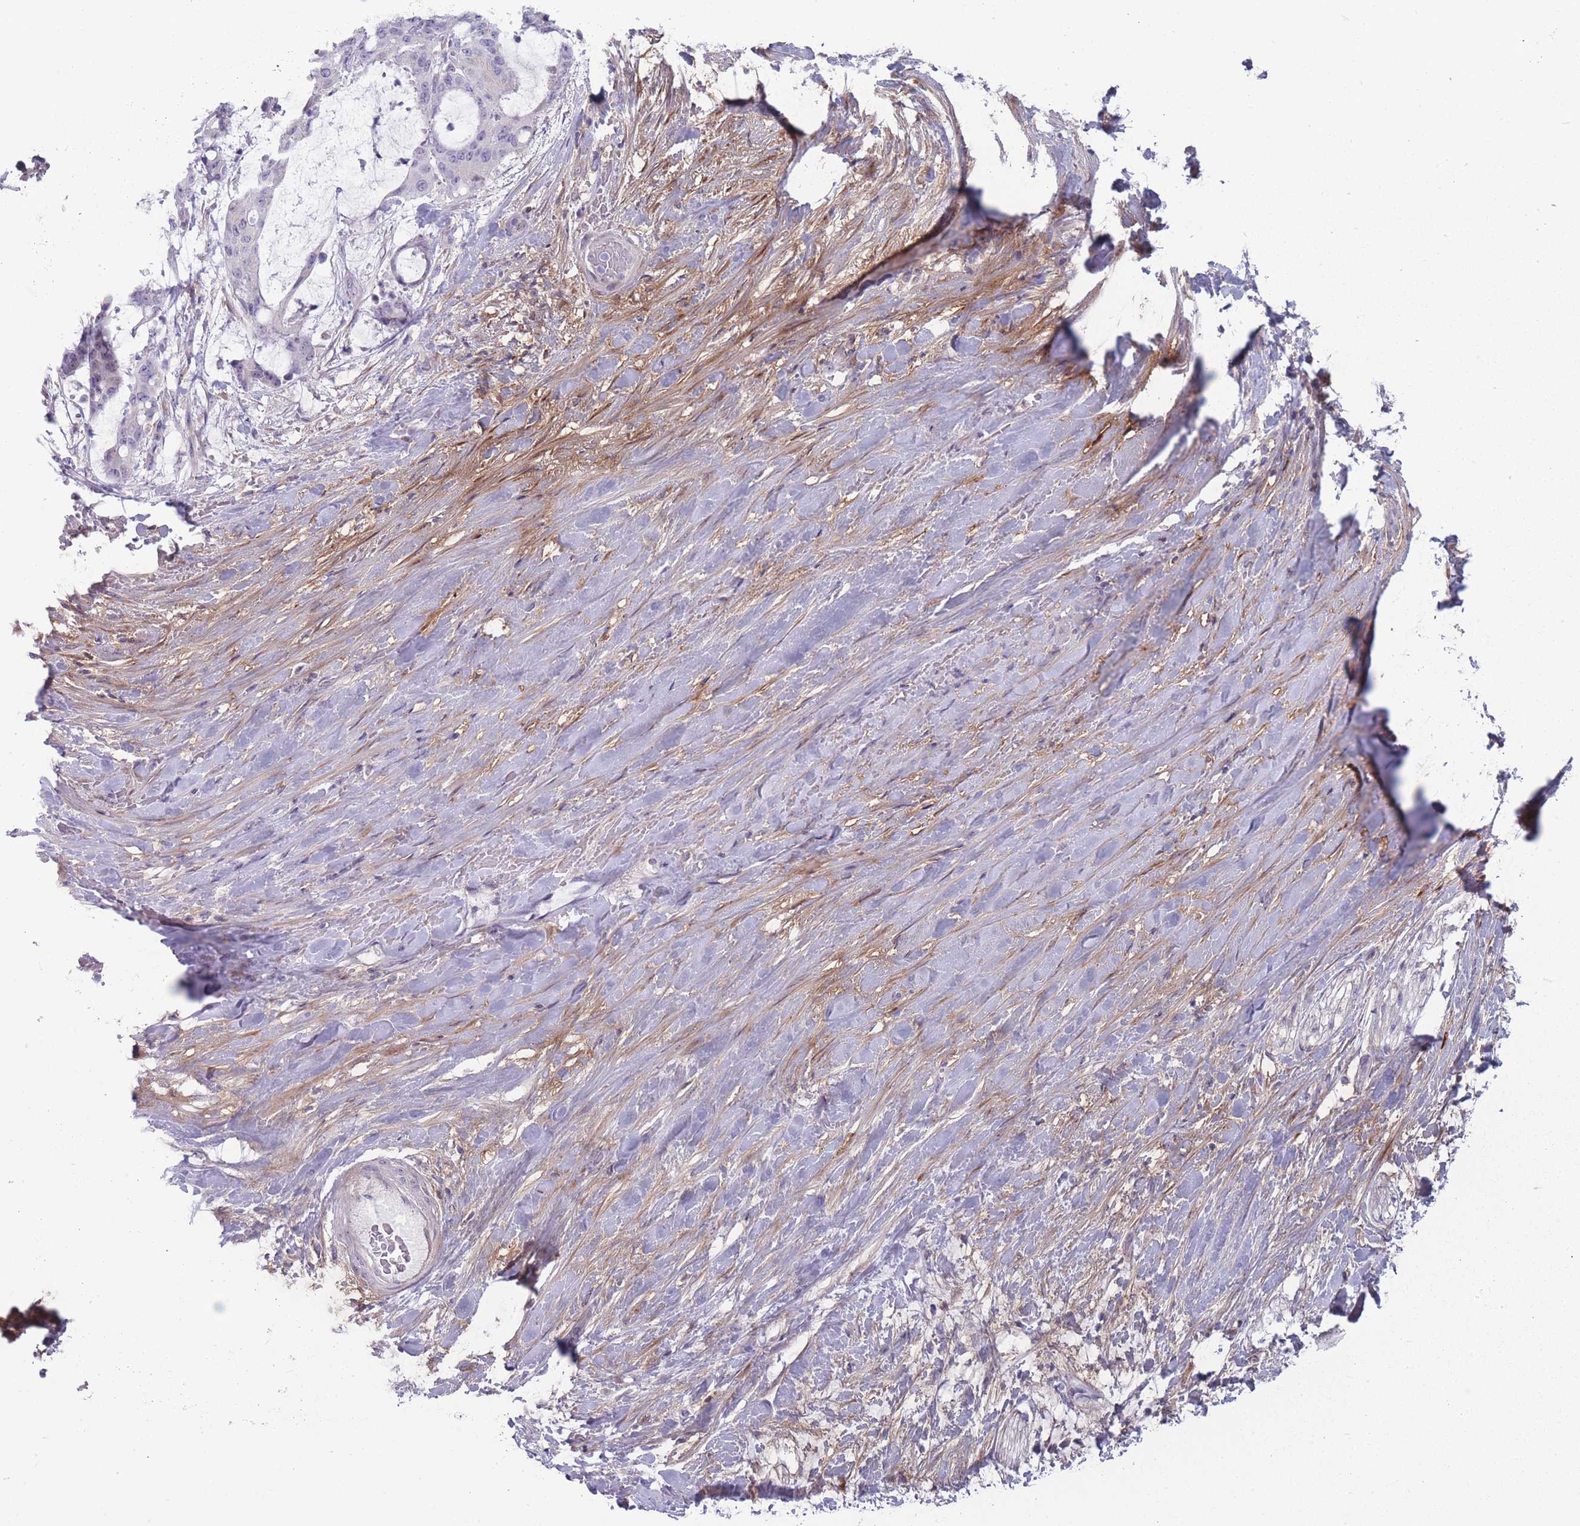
{"staining": {"intensity": "negative", "quantity": "none", "location": "none"}, "tissue": "liver cancer", "cell_type": "Tumor cells", "image_type": "cancer", "snomed": [{"axis": "morphology", "description": "Normal tissue, NOS"}, {"axis": "morphology", "description": "Cholangiocarcinoma"}, {"axis": "topography", "description": "Liver"}, {"axis": "topography", "description": "Peripheral nerve tissue"}], "caption": "Tumor cells are negative for brown protein staining in cholangiocarcinoma (liver).", "gene": "PAIP2B", "patient": {"sex": "female", "age": 73}}